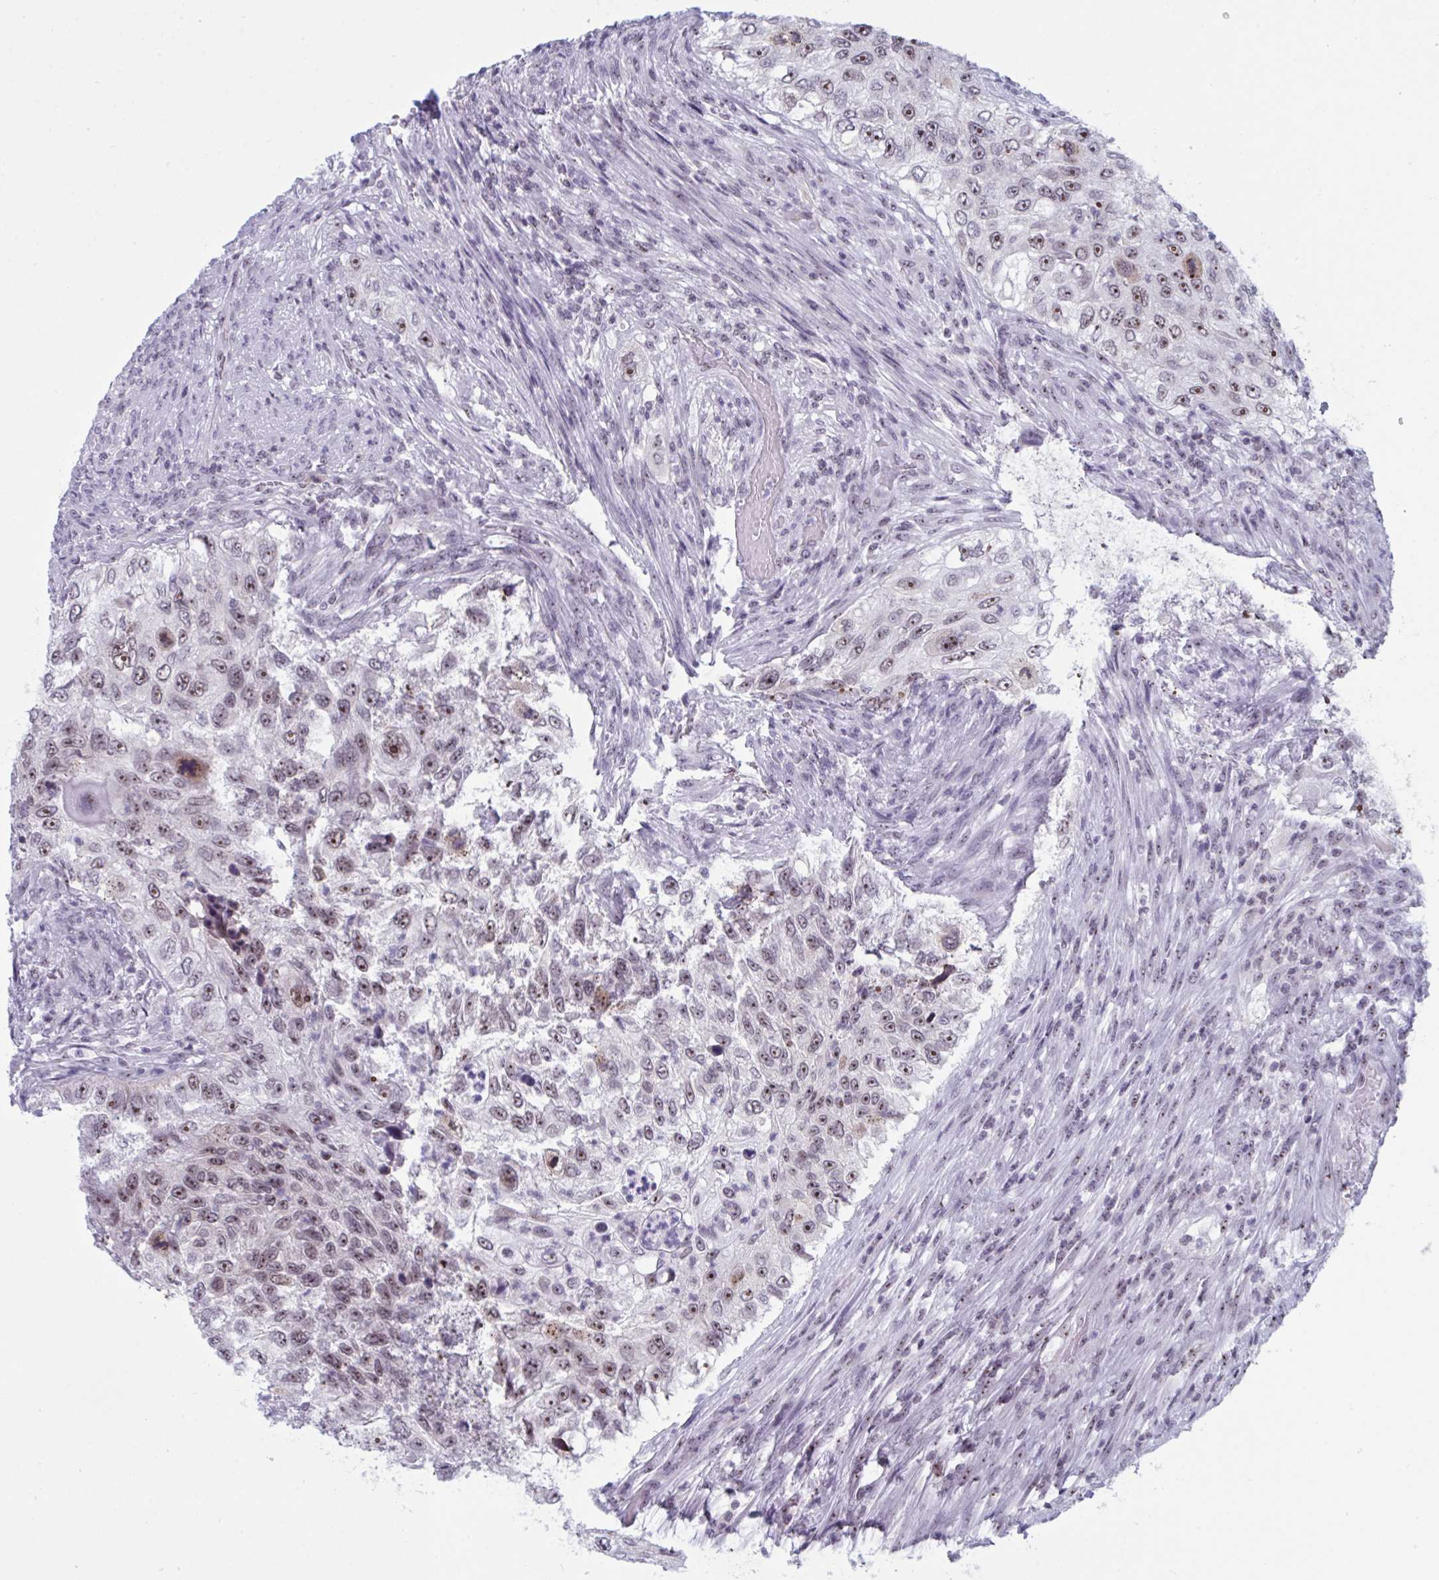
{"staining": {"intensity": "weak", "quantity": ">75%", "location": "nuclear"}, "tissue": "urothelial cancer", "cell_type": "Tumor cells", "image_type": "cancer", "snomed": [{"axis": "morphology", "description": "Urothelial carcinoma, High grade"}, {"axis": "topography", "description": "Urinary bladder"}], "caption": "A brown stain highlights weak nuclear staining of a protein in urothelial carcinoma (high-grade) tumor cells. Nuclei are stained in blue.", "gene": "TGM6", "patient": {"sex": "female", "age": 60}}